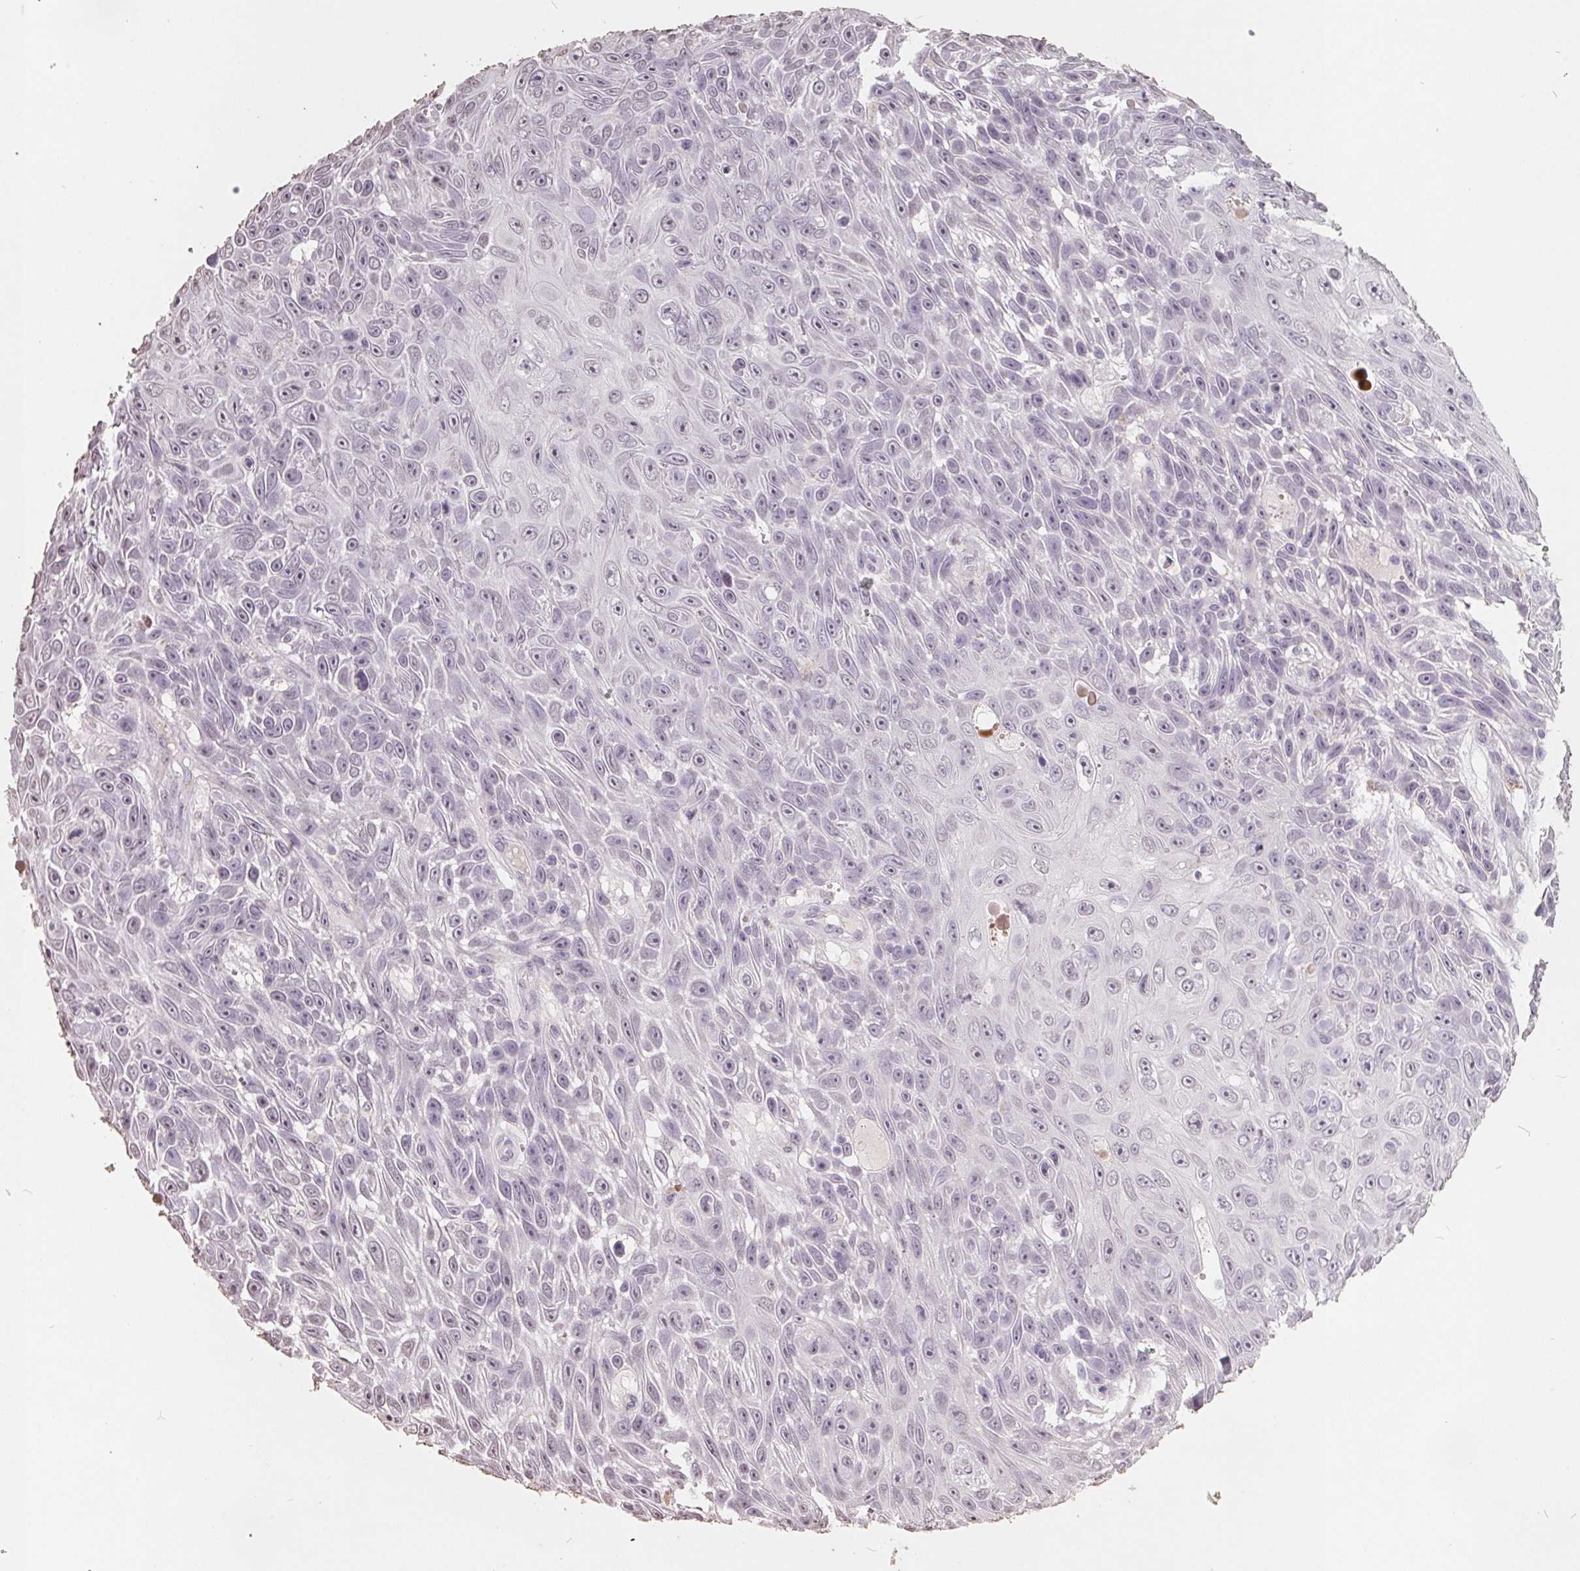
{"staining": {"intensity": "negative", "quantity": "none", "location": "none"}, "tissue": "skin cancer", "cell_type": "Tumor cells", "image_type": "cancer", "snomed": [{"axis": "morphology", "description": "Squamous cell carcinoma, NOS"}, {"axis": "topography", "description": "Skin"}], "caption": "Photomicrograph shows no protein staining in tumor cells of skin cancer tissue.", "gene": "FTCD", "patient": {"sex": "male", "age": 82}}